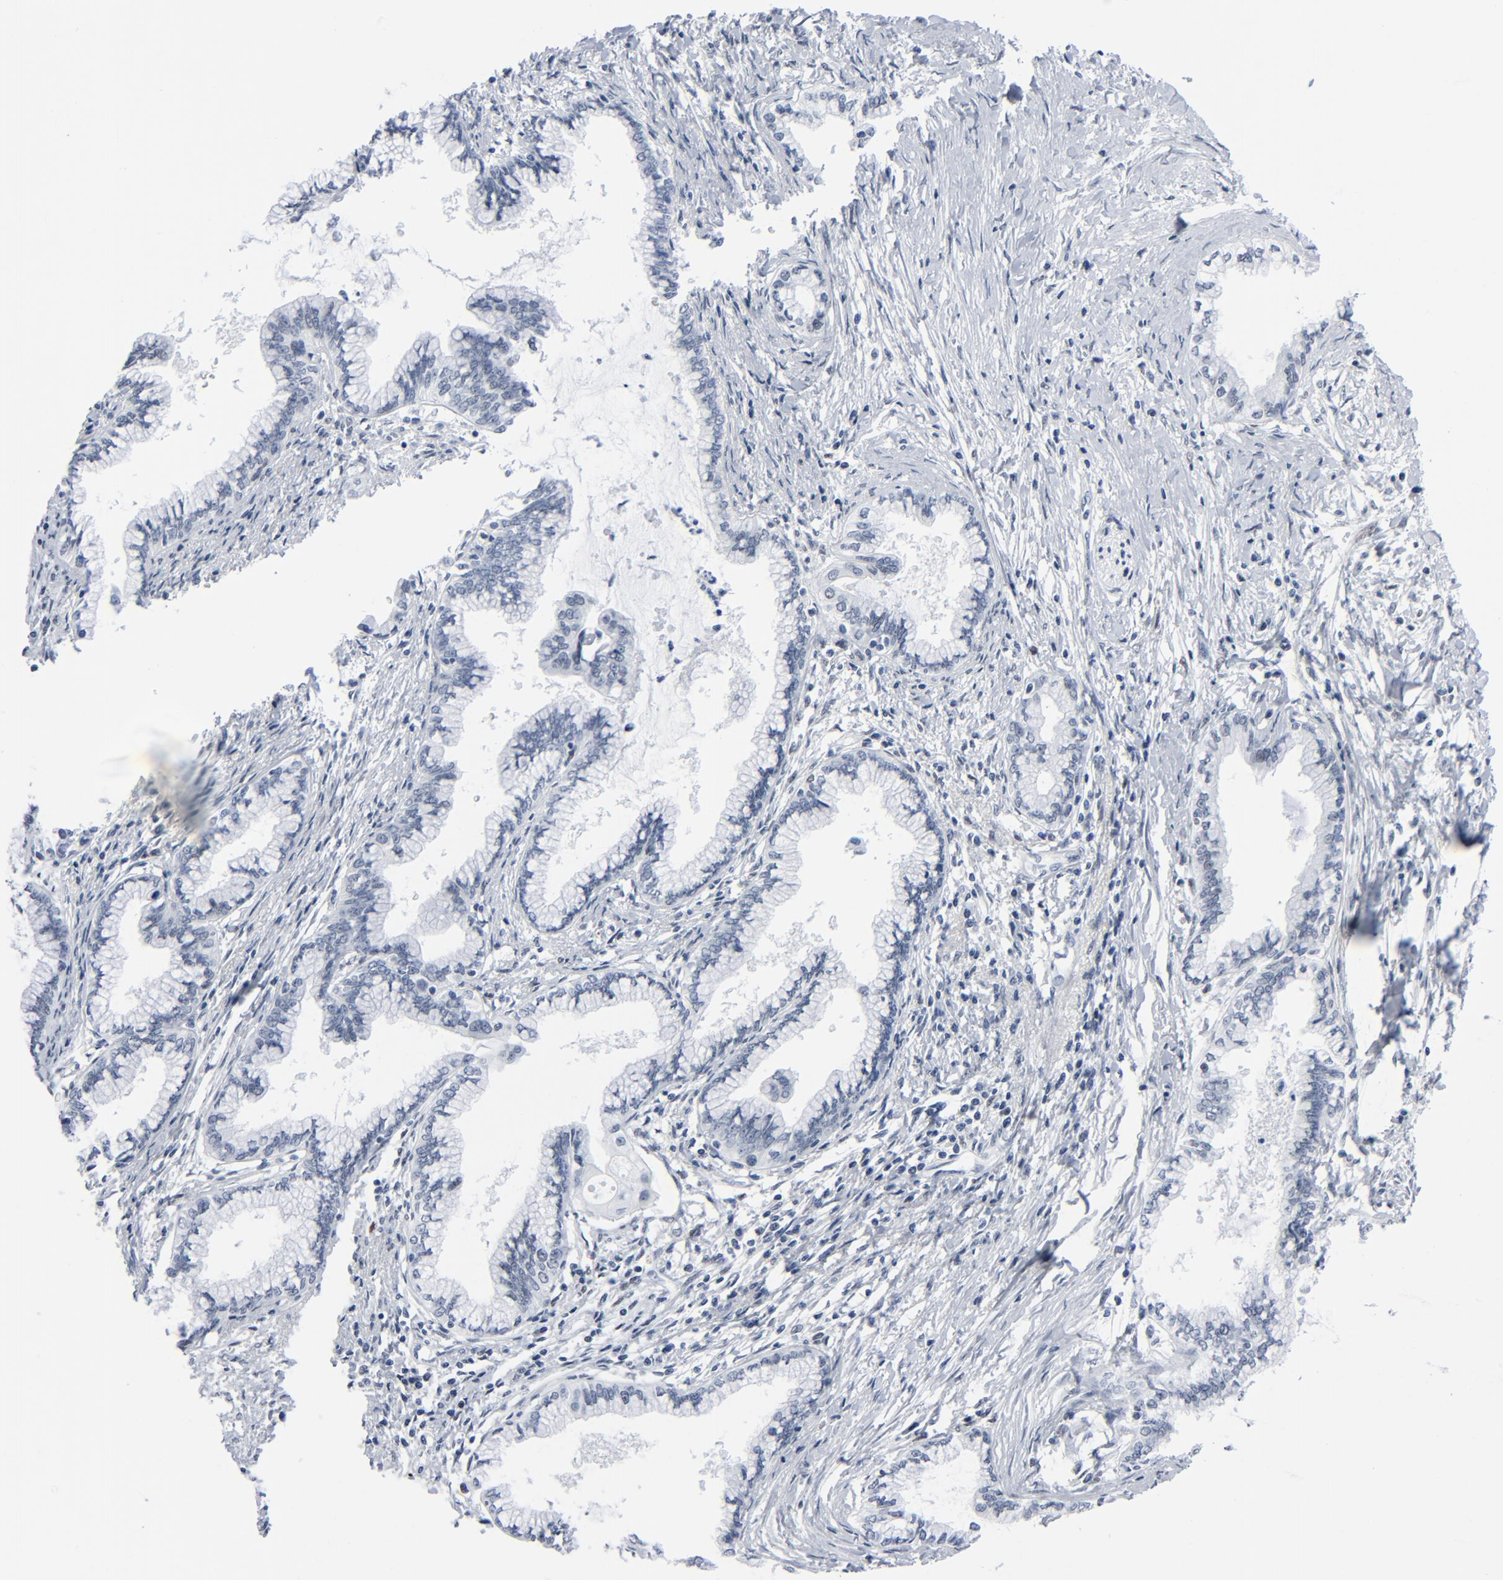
{"staining": {"intensity": "negative", "quantity": "none", "location": "none"}, "tissue": "pancreatic cancer", "cell_type": "Tumor cells", "image_type": "cancer", "snomed": [{"axis": "morphology", "description": "Adenocarcinoma, NOS"}, {"axis": "topography", "description": "Pancreas"}], "caption": "DAB immunohistochemical staining of human pancreatic cancer (adenocarcinoma) exhibits no significant positivity in tumor cells.", "gene": "SIRT1", "patient": {"sex": "female", "age": 64}}